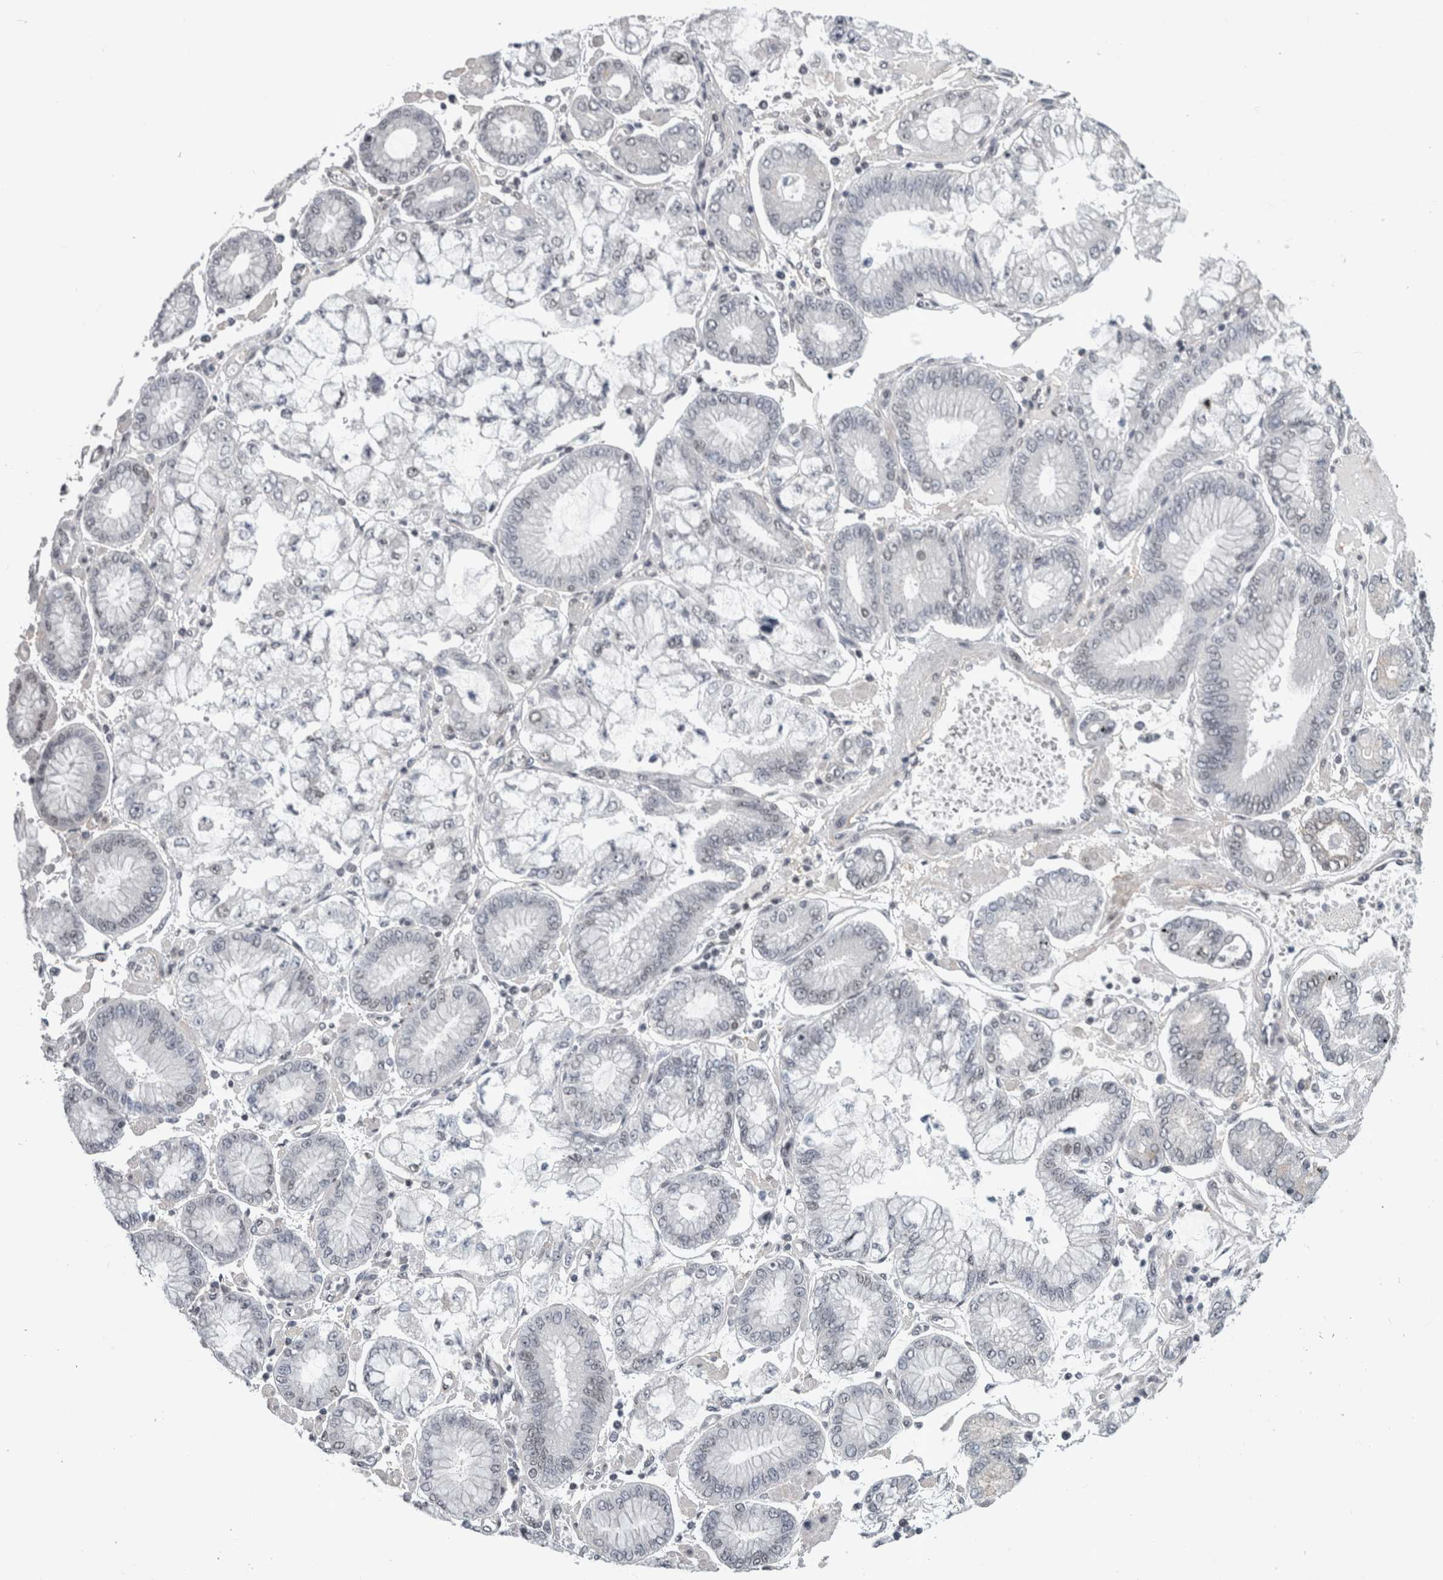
{"staining": {"intensity": "weak", "quantity": "<25%", "location": "nuclear"}, "tissue": "stomach cancer", "cell_type": "Tumor cells", "image_type": "cancer", "snomed": [{"axis": "morphology", "description": "Adenocarcinoma, NOS"}, {"axis": "topography", "description": "Stomach"}], "caption": "Tumor cells show no significant expression in stomach adenocarcinoma.", "gene": "ARID4B", "patient": {"sex": "male", "age": 76}}